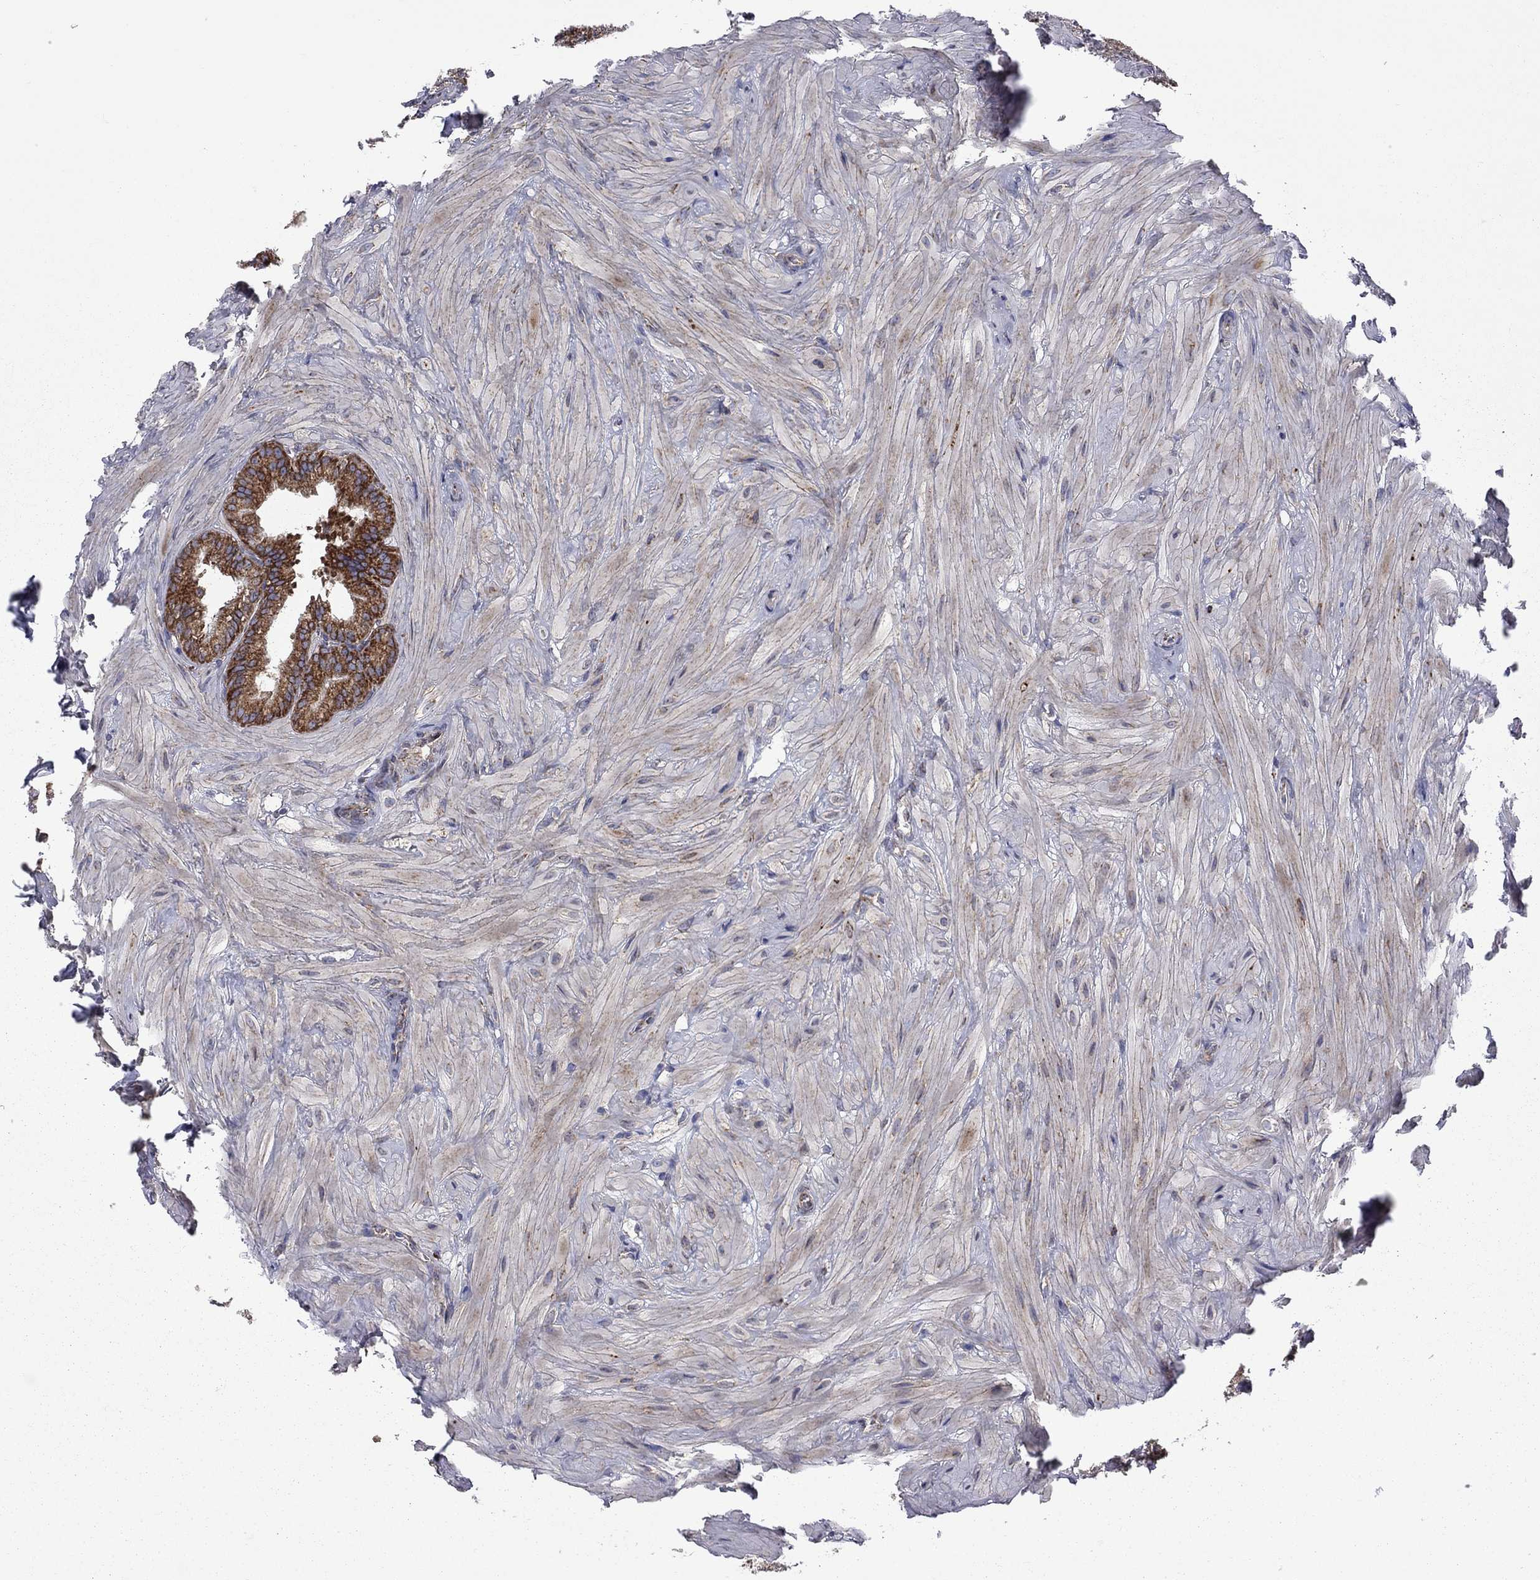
{"staining": {"intensity": "moderate", "quantity": ">75%", "location": "cytoplasmic/membranous"}, "tissue": "seminal vesicle", "cell_type": "Glandular cells", "image_type": "normal", "snomed": [{"axis": "morphology", "description": "Normal tissue, NOS"}, {"axis": "topography", "description": "Seminal veicle"}], "caption": "This histopathology image reveals immunohistochemistry (IHC) staining of unremarkable seminal vesicle, with medium moderate cytoplasmic/membranous expression in approximately >75% of glandular cells.", "gene": "CLPTM1", "patient": {"sex": "male", "age": 37}}